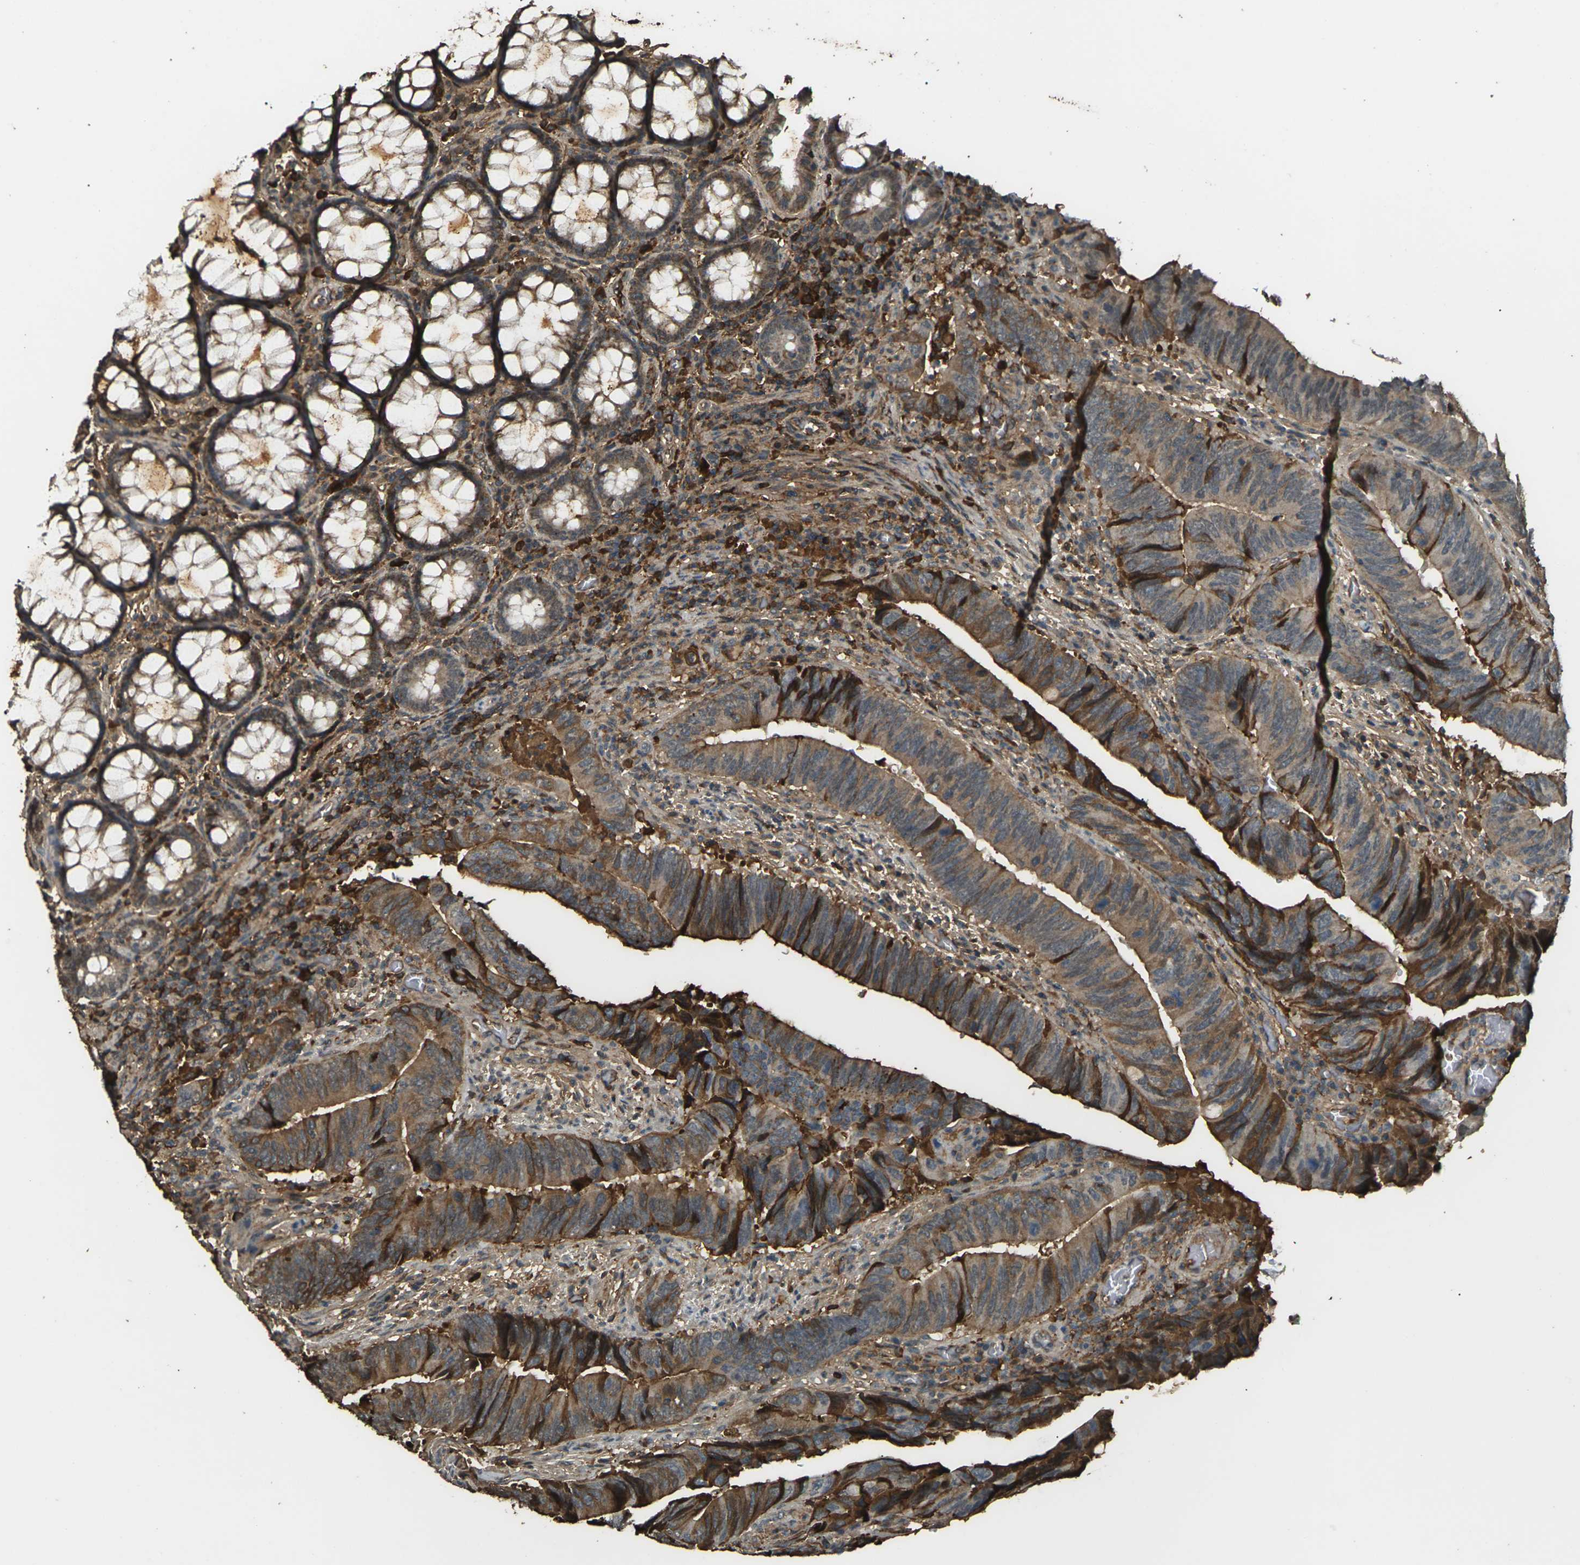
{"staining": {"intensity": "strong", "quantity": "25%-75%", "location": "cytoplasmic/membranous,nuclear"}, "tissue": "colorectal cancer", "cell_type": "Tumor cells", "image_type": "cancer", "snomed": [{"axis": "morphology", "description": "Normal tissue, NOS"}, {"axis": "morphology", "description": "Adenocarcinoma, NOS"}, {"axis": "topography", "description": "Colon"}], "caption": "Immunohistochemistry (IHC) histopathology image of human adenocarcinoma (colorectal) stained for a protein (brown), which shows high levels of strong cytoplasmic/membranous and nuclear expression in approximately 25%-75% of tumor cells.", "gene": "CYP1B1", "patient": {"sex": "male", "age": 56}}